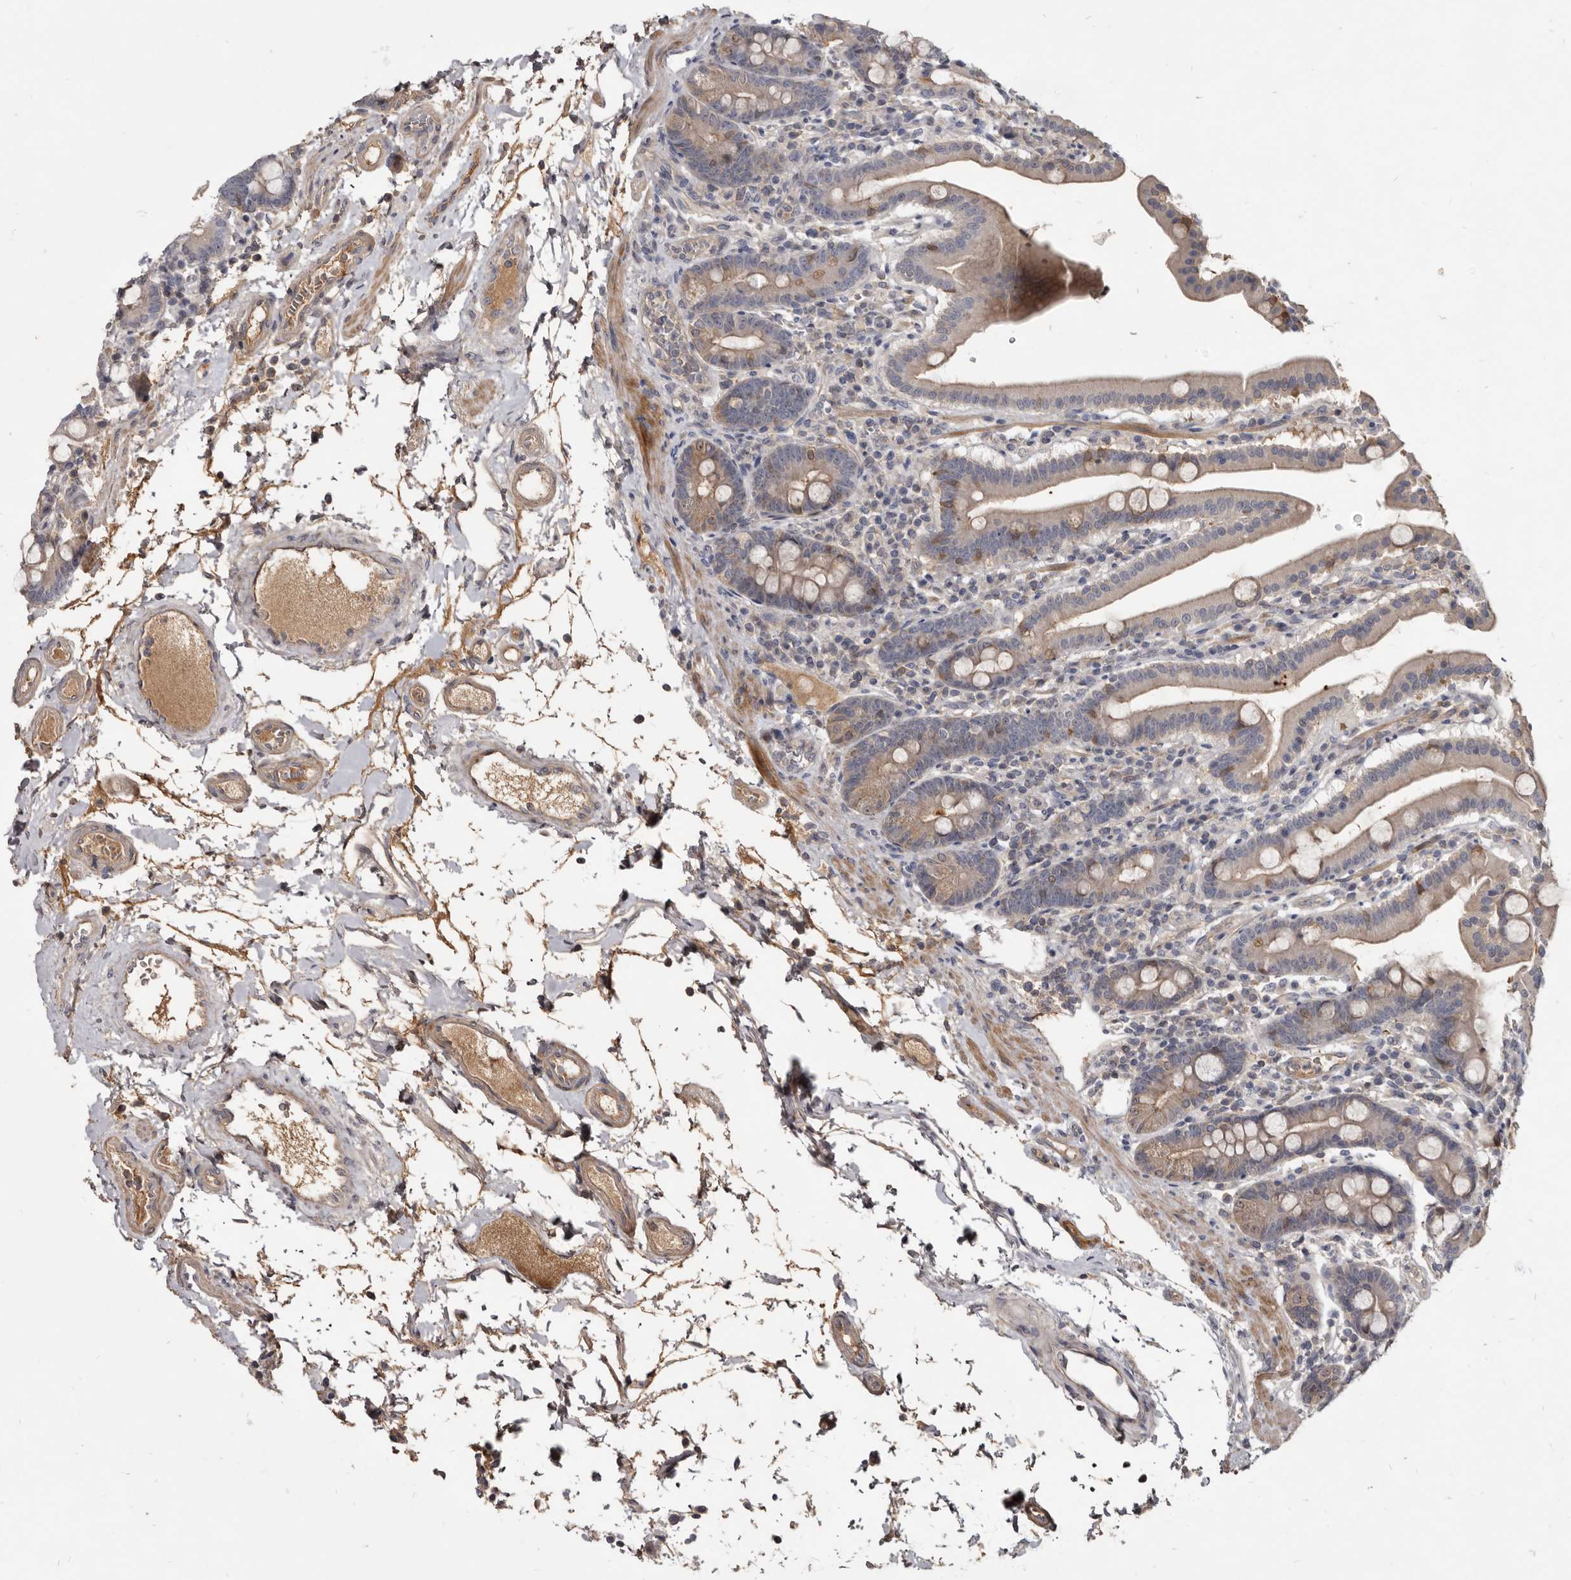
{"staining": {"intensity": "weak", "quantity": "25%-75%", "location": "cytoplasmic/membranous"}, "tissue": "duodenum", "cell_type": "Glandular cells", "image_type": "normal", "snomed": [{"axis": "morphology", "description": "Normal tissue, NOS"}, {"axis": "morphology", "description": "Adenocarcinoma, NOS"}, {"axis": "topography", "description": "Pancreas"}, {"axis": "topography", "description": "Duodenum"}], "caption": "A high-resolution photomicrograph shows immunohistochemistry (IHC) staining of normal duodenum, which exhibits weak cytoplasmic/membranous staining in approximately 25%-75% of glandular cells.", "gene": "TTC39A", "patient": {"sex": "male", "age": 50}}